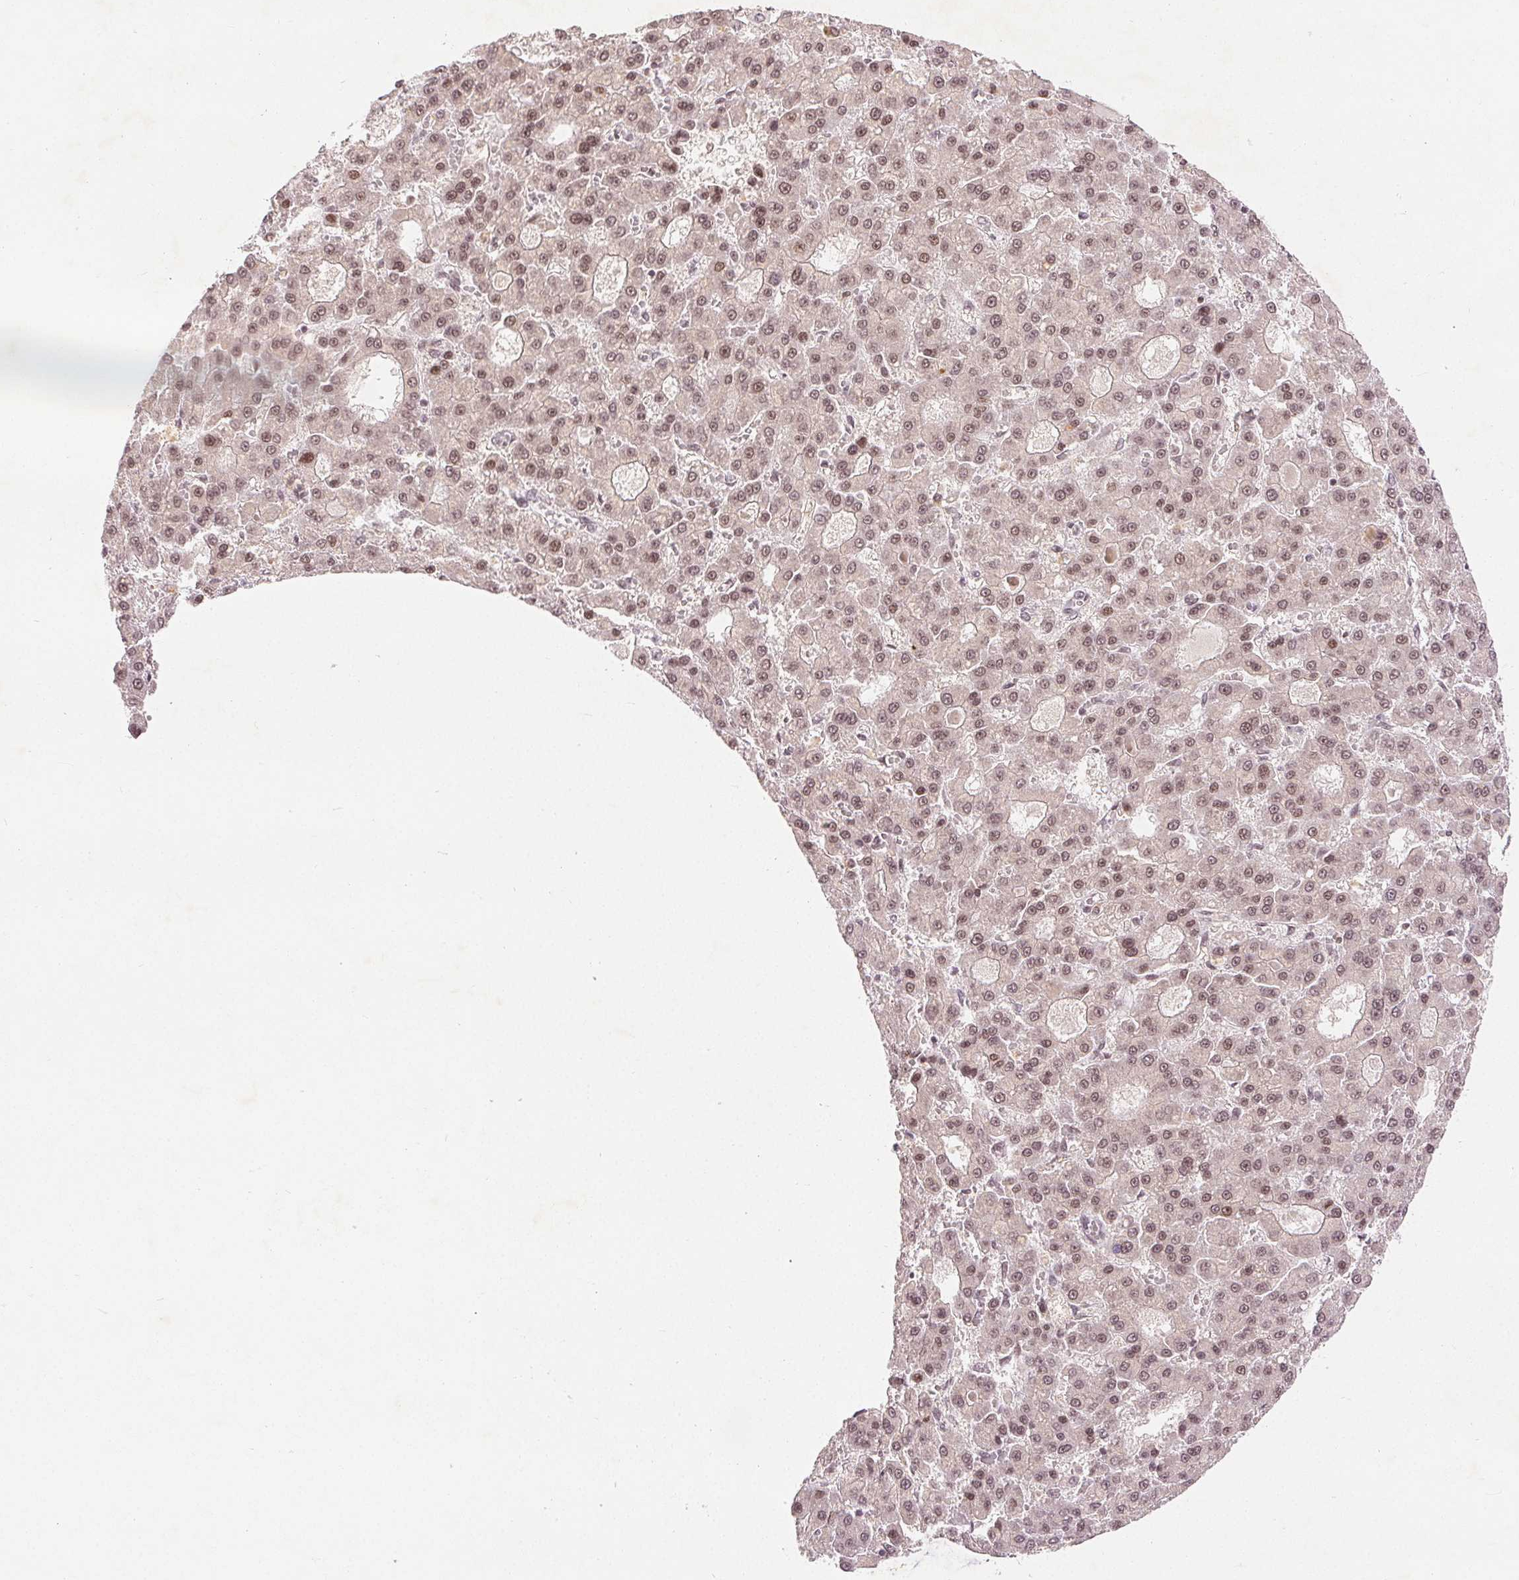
{"staining": {"intensity": "moderate", "quantity": ">75%", "location": "nuclear"}, "tissue": "liver cancer", "cell_type": "Tumor cells", "image_type": "cancer", "snomed": [{"axis": "morphology", "description": "Carcinoma, Hepatocellular, NOS"}, {"axis": "topography", "description": "Liver"}], "caption": "A photomicrograph of human liver cancer stained for a protein exhibits moderate nuclear brown staining in tumor cells. The staining is performed using DAB brown chromogen to label protein expression. The nuclei are counter-stained blue using hematoxylin.", "gene": "DEK", "patient": {"sex": "male", "age": 70}}